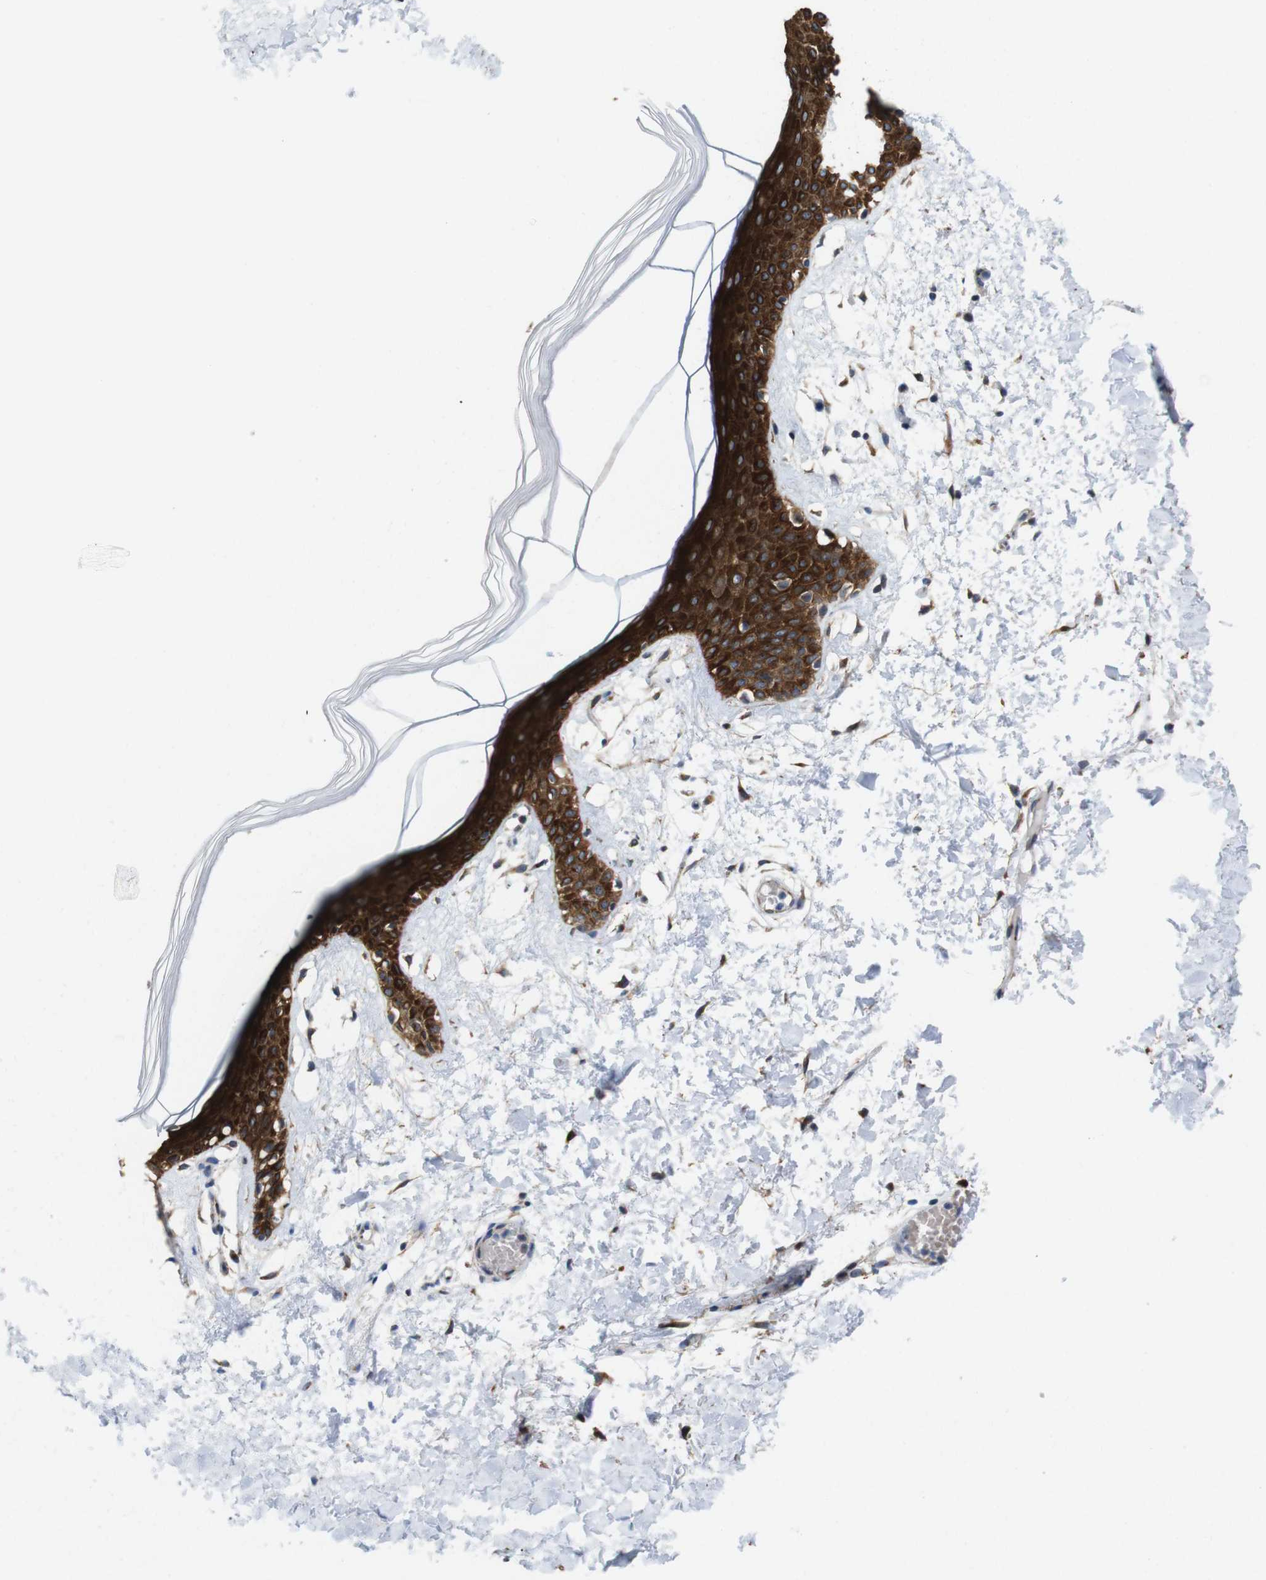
{"staining": {"intensity": "moderate", "quantity": ">75%", "location": "cytoplasmic/membranous"}, "tissue": "skin", "cell_type": "Fibroblasts", "image_type": "normal", "snomed": [{"axis": "morphology", "description": "Normal tissue, NOS"}, {"axis": "topography", "description": "Skin"}], "caption": "This is an image of IHC staining of benign skin, which shows moderate expression in the cytoplasmic/membranous of fibroblasts.", "gene": "EFCAB14", "patient": {"sex": "male", "age": 53}}